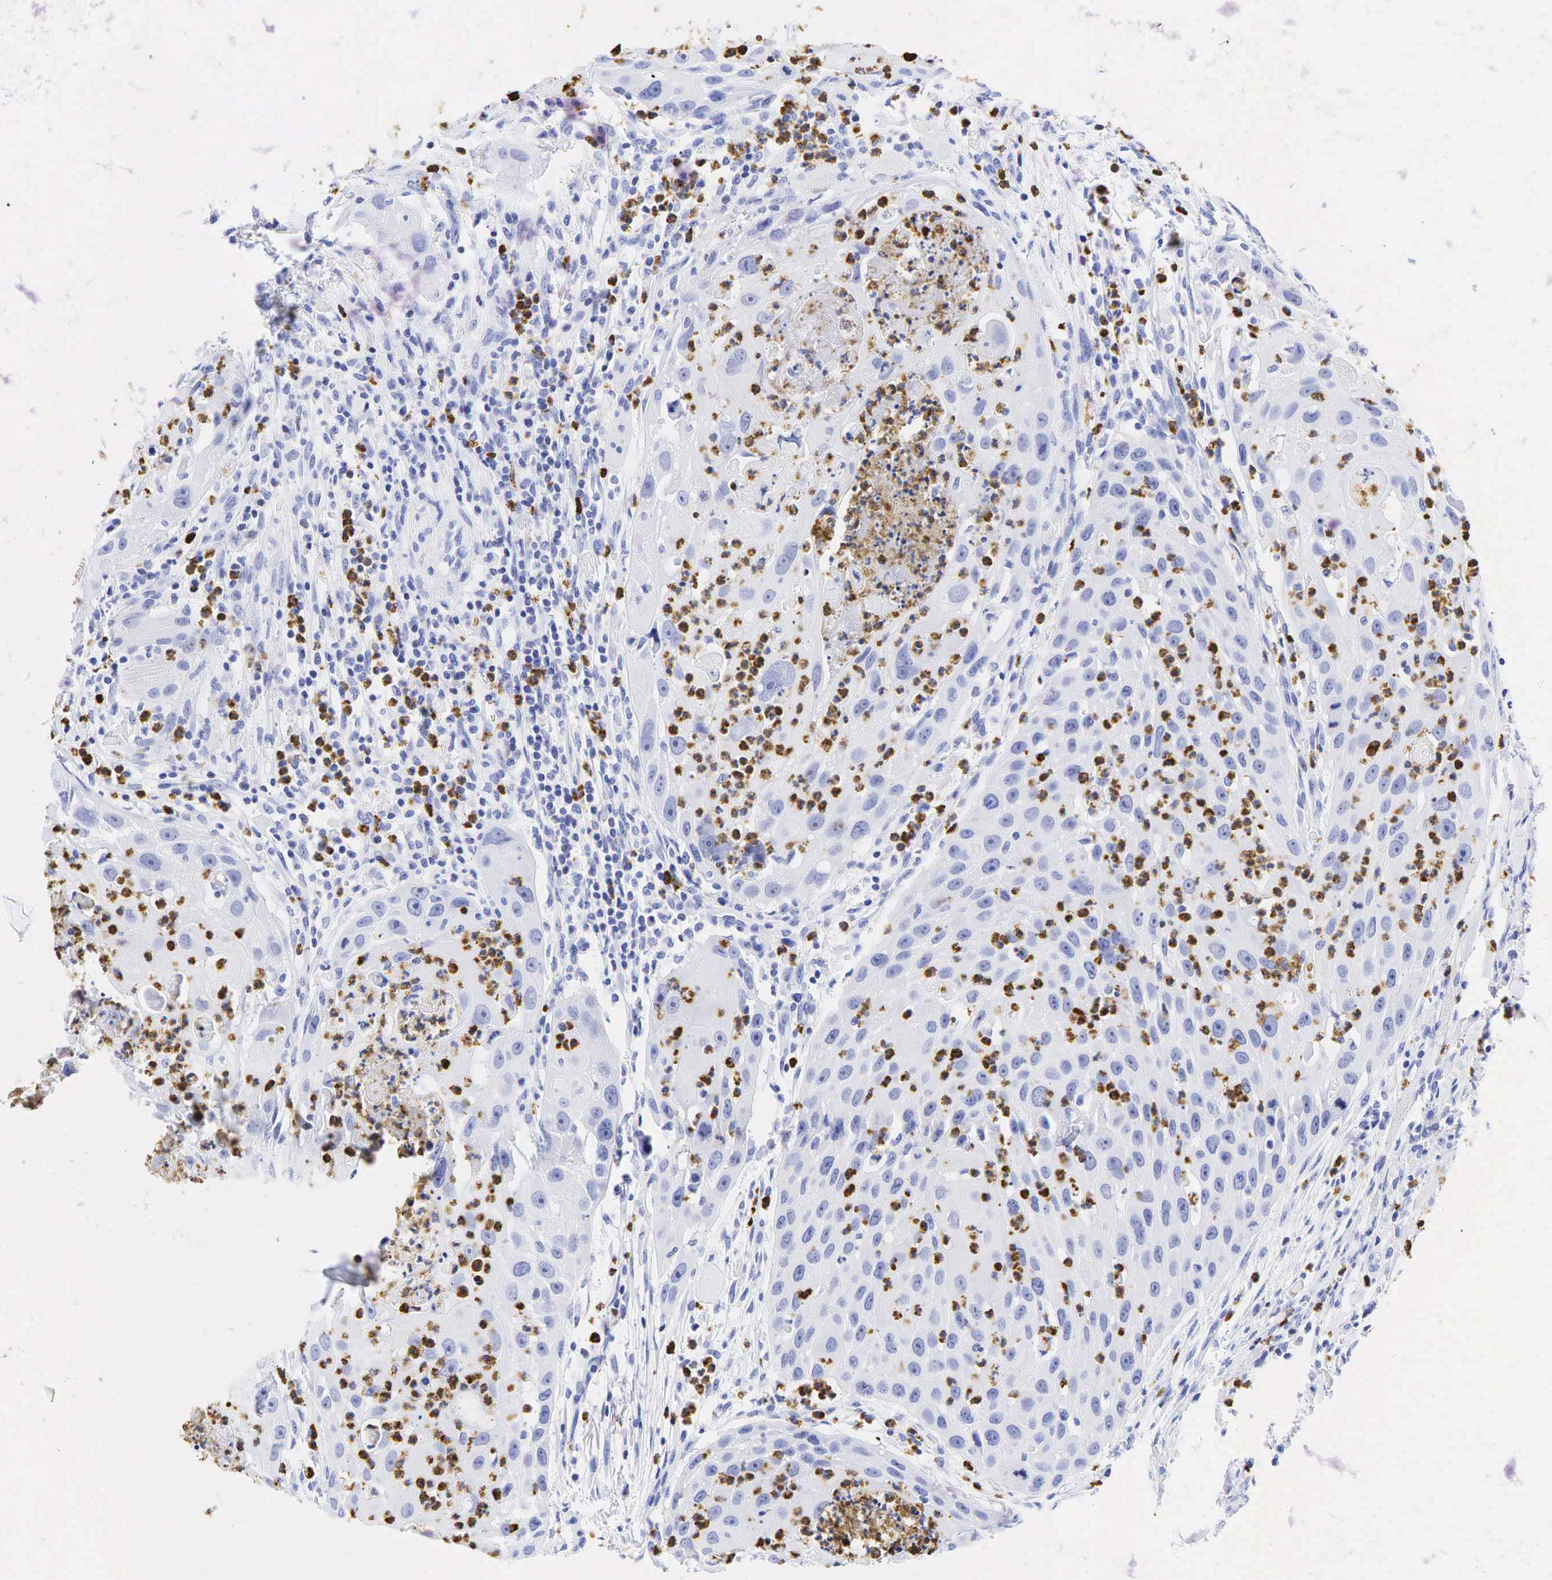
{"staining": {"intensity": "negative", "quantity": "none", "location": "none"}, "tissue": "head and neck cancer", "cell_type": "Tumor cells", "image_type": "cancer", "snomed": [{"axis": "morphology", "description": "Squamous cell carcinoma, NOS"}, {"axis": "topography", "description": "Head-Neck"}], "caption": "The histopathology image displays no significant staining in tumor cells of head and neck cancer. Nuclei are stained in blue.", "gene": "FUT4", "patient": {"sex": "male", "age": 64}}